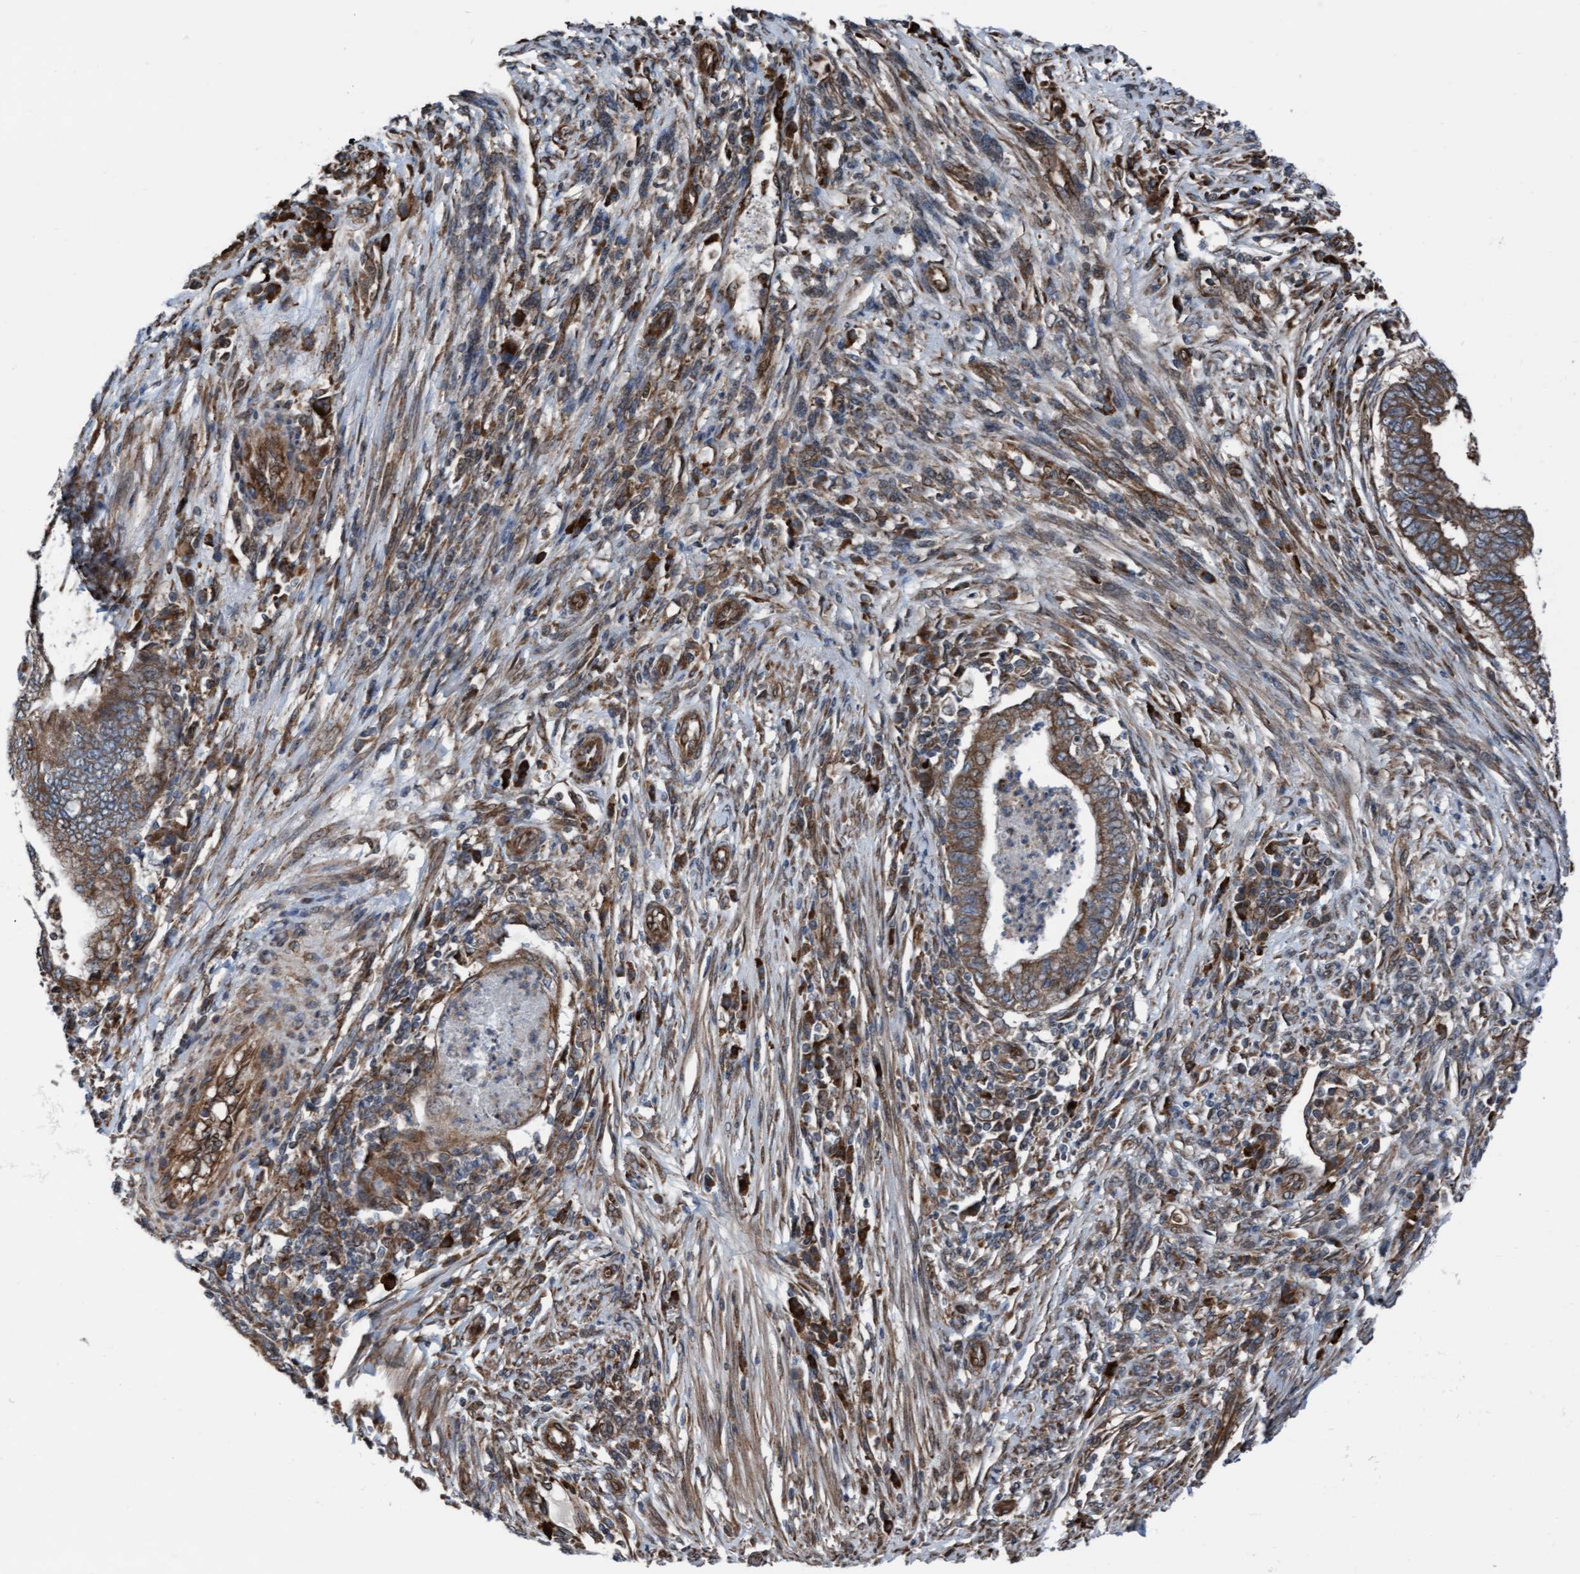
{"staining": {"intensity": "strong", "quantity": ">75%", "location": "cytoplasmic/membranous"}, "tissue": "endometrial cancer", "cell_type": "Tumor cells", "image_type": "cancer", "snomed": [{"axis": "morphology", "description": "Polyp, NOS"}, {"axis": "morphology", "description": "Adenocarcinoma, NOS"}, {"axis": "morphology", "description": "Adenoma, NOS"}, {"axis": "topography", "description": "Endometrium"}], "caption": "DAB immunohistochemical staining of human adenocarcinoma (endometrial) displays strong cytoplasmic/membranous protein positivity in about >75% of tumor cells.", "gene": "RAP1GAP2", "patient": {"sex": "female", "age": 79}}